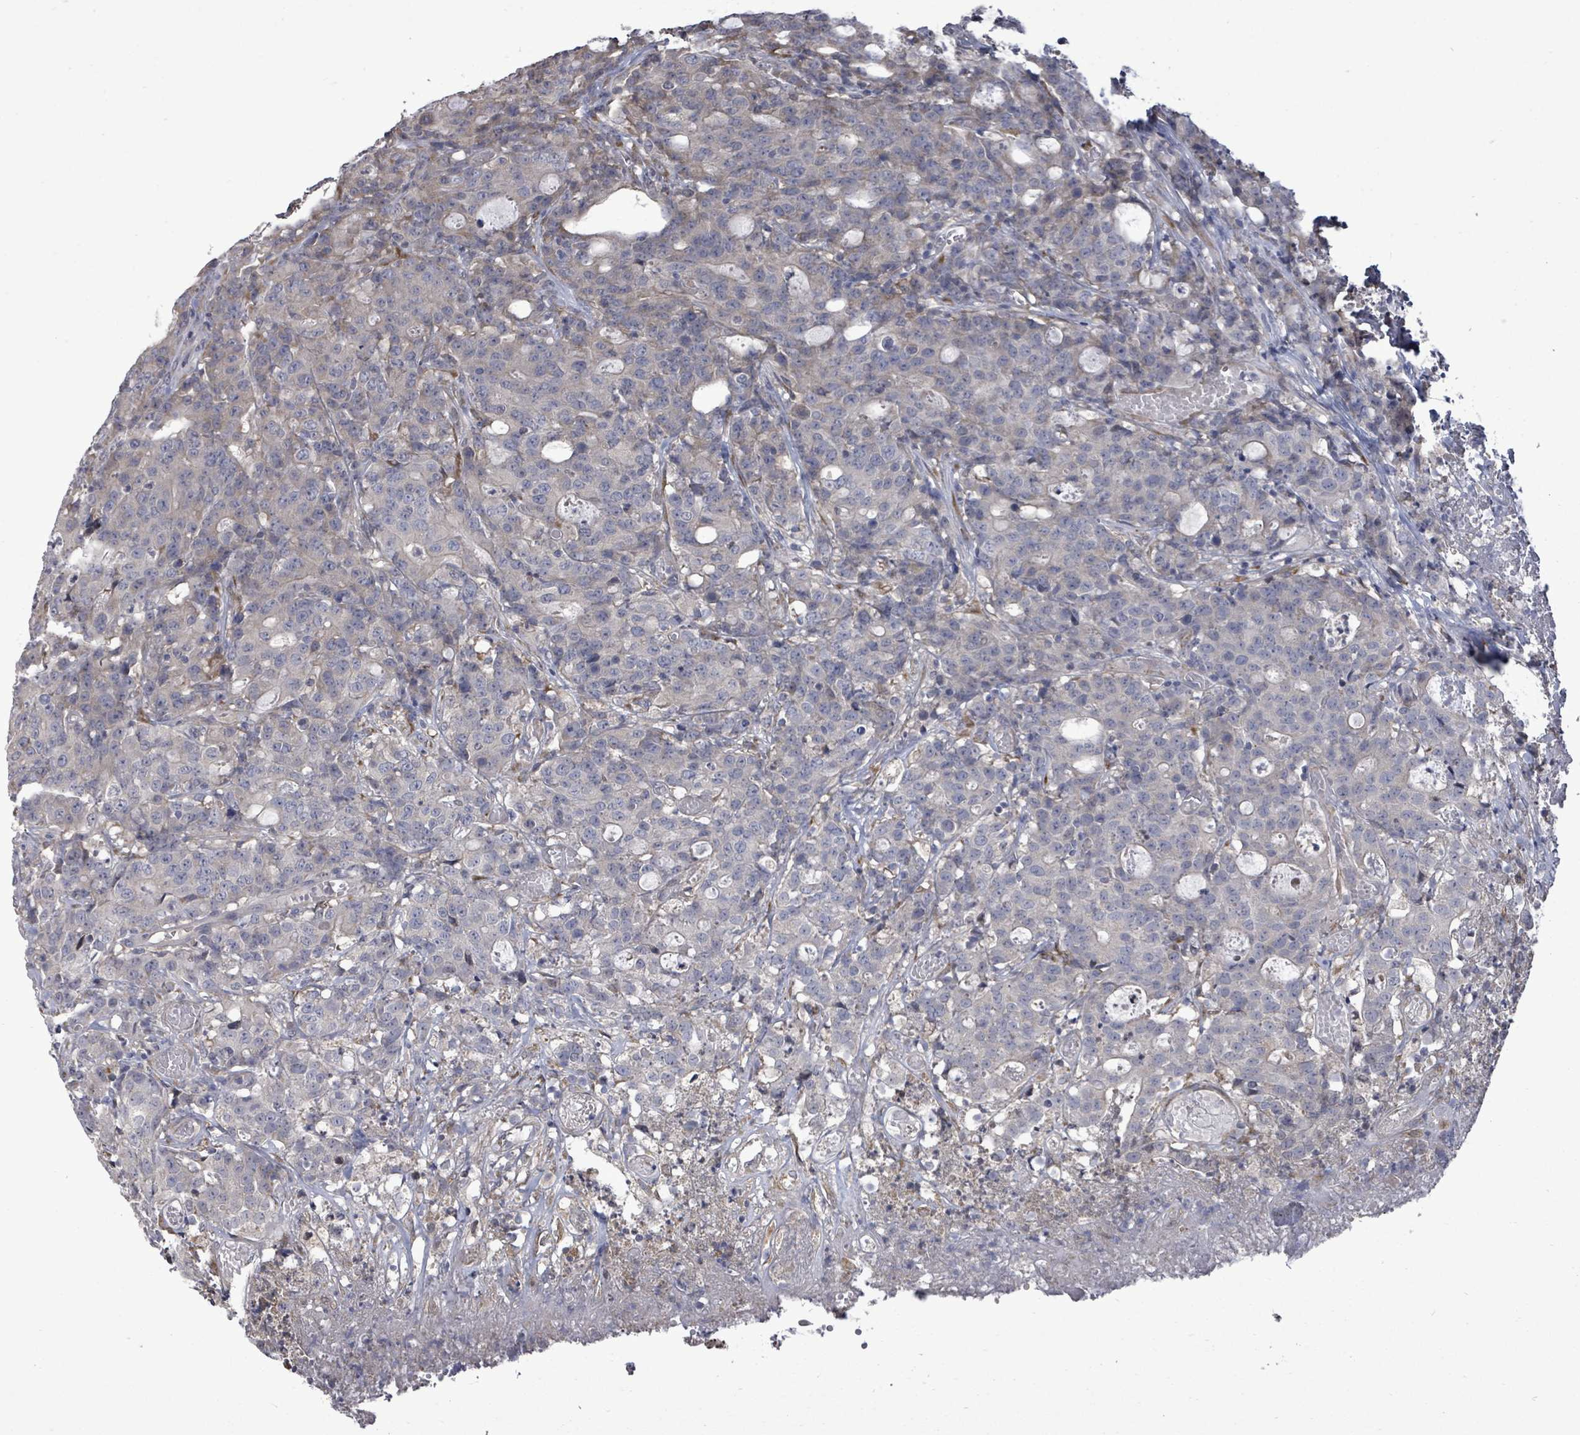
{"staining": {"intensity": "weak", "quantity": "<25%", "location": "cytoplasmic/membranous"}, "tissue": "colorectal cancer", "cell_type": "Tumor cells", "image_type": "cancer", "snomed": [{"axis": "morphology", "description": "Adenocarcinoma, NOS"}, {"axis": "topography", "description": "Colon"}], "caption": "The photomicrograph reveals no significant positivity in tumor cells of colorectal cancer (adenocarcinoma). (DAB immunohistochemistry visualized using brightfield microscopy, high magnification).", "gene": "POMGNT2", "patient": {"sex": "male", "age": 83}}